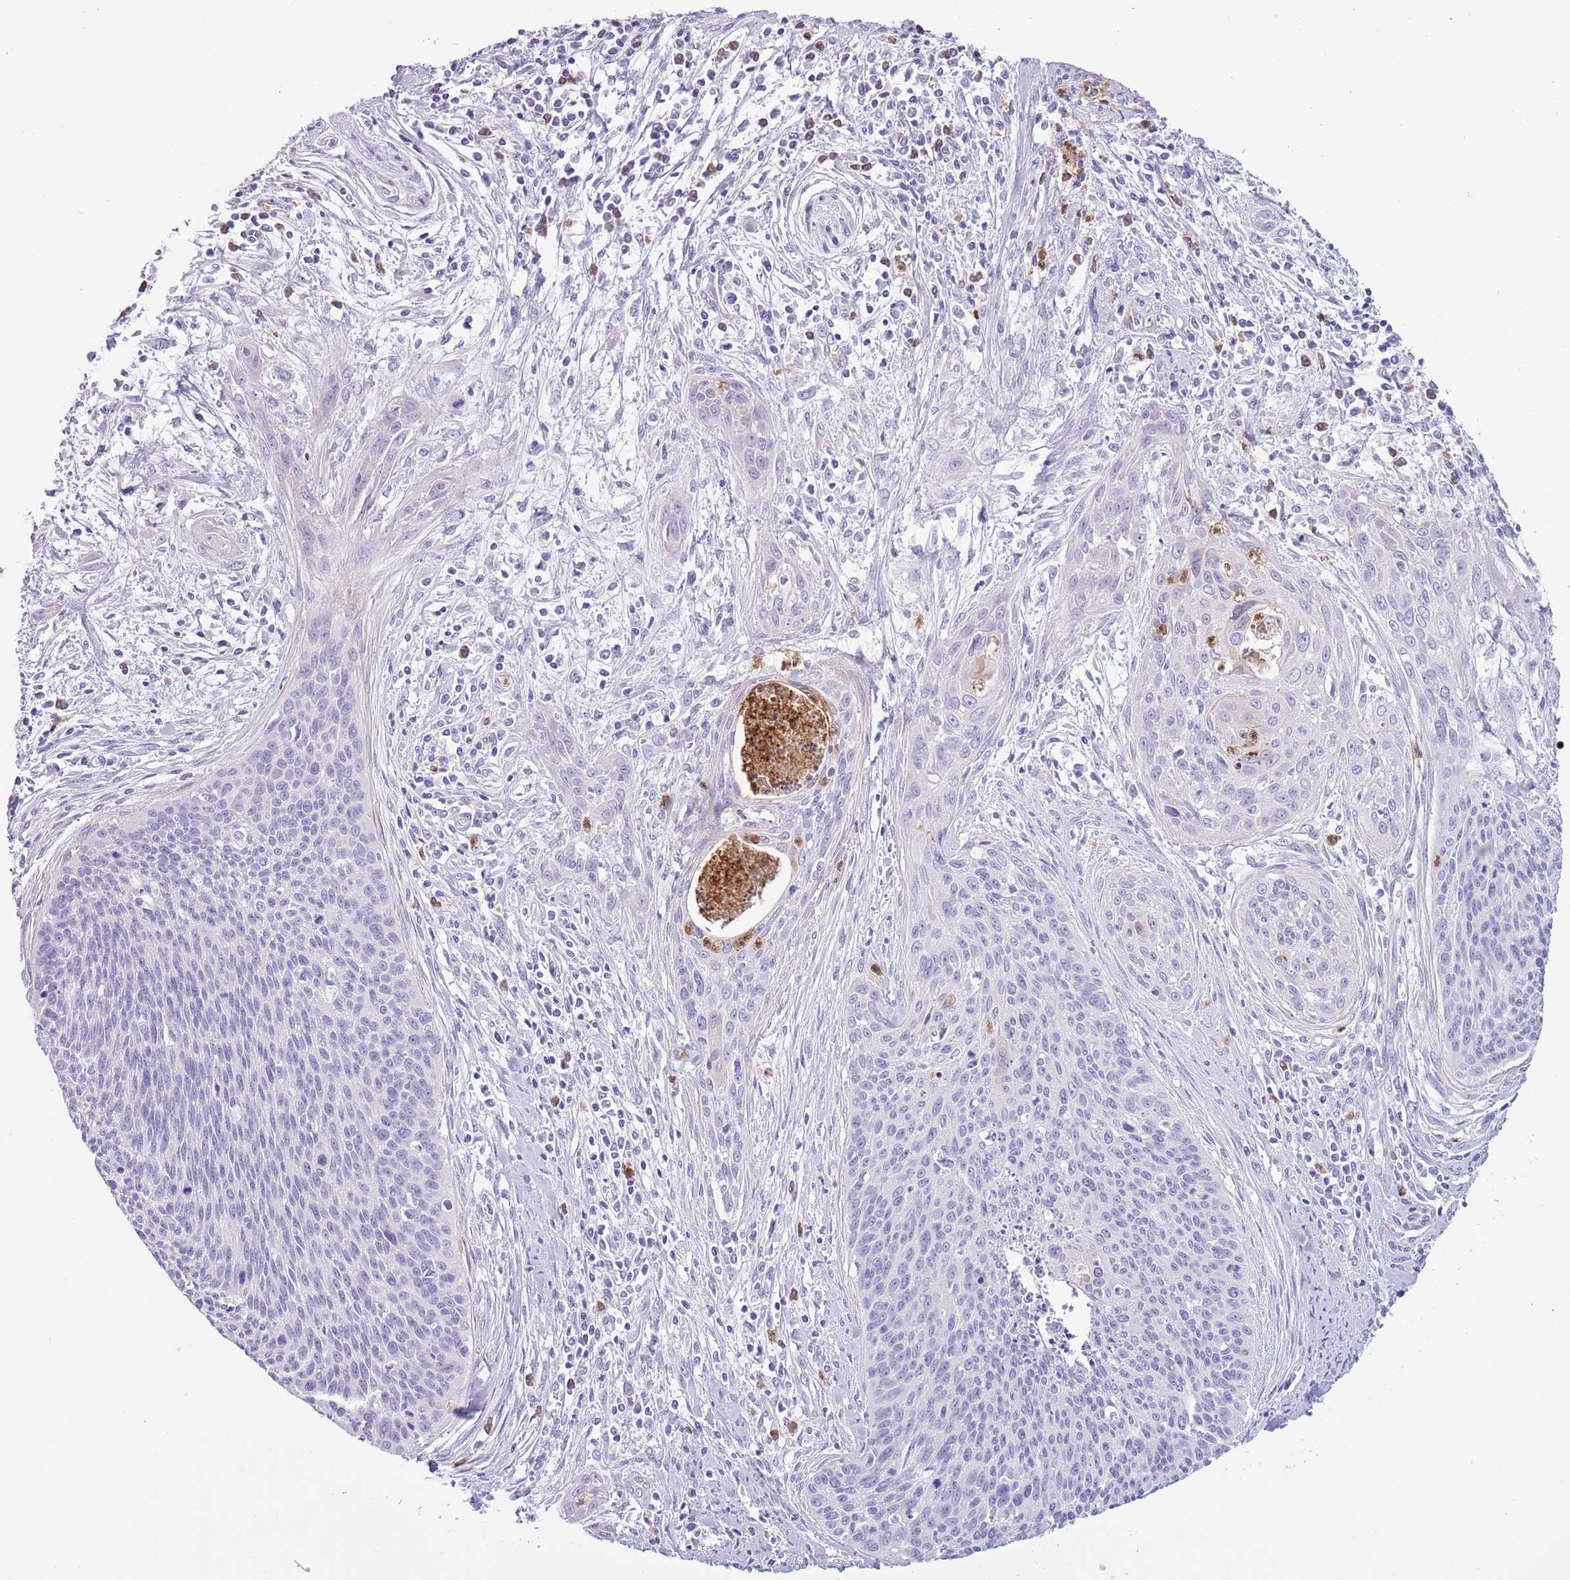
{"staining": {"intensity": "negative", "quantity": "none", "location": "none"}, "tissue": "cervical cancer", "cell_type": "Tumor cells", "image_type": "cancer", "snomed": [{"axis": "morphology", "description": "Squamous cell carcinoma, NOS"}, {"axis": "topography", "description": "Cervix"}], "caption": "High magnification brightfield microscopy of cervical cancer (squamous cell carcinoma) stained with DAB (brown) and counterstained with hematoxylin (blue): tumor cells show no significant expression.", "gene": "OR6M1", "patient": {"sex": "female", "age": 55}}